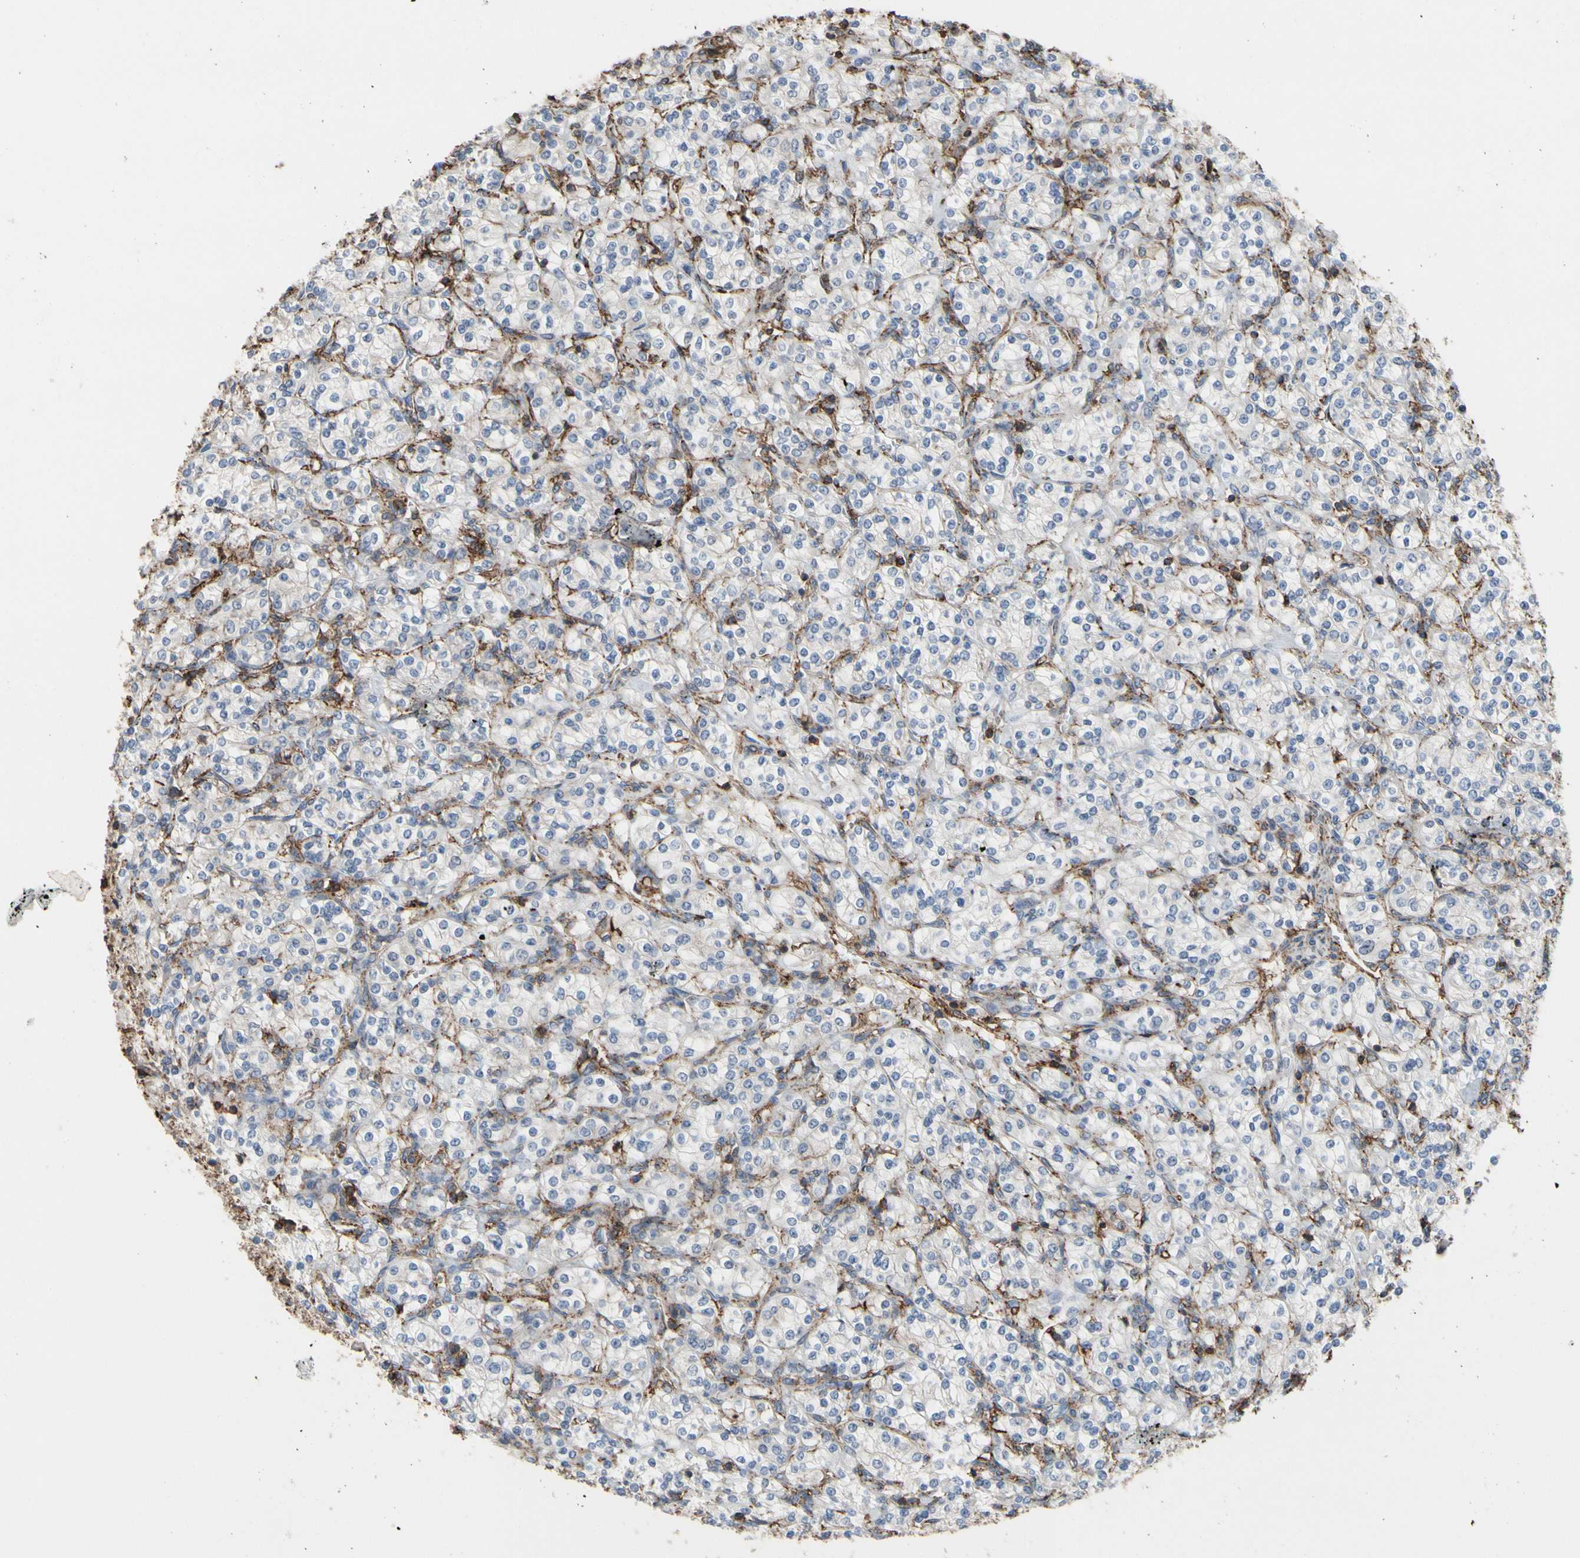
{"staining": {"intensity": "negative", "quantity": "none", "location": "none"}, "tissue": "renal cancer", "cell_type": "Tumor cells", "image_type": "cancer", "snomed": [{"axis": "morphology", "description": "Adenocarcinoma, NOS"}, {"axis": "topography", "description": "Kidney"}], "caption": "This is an immunohistochemistry (IHC) histopathology image of renal cancer. There is no expression in tumor cells.", "gene": "ANXA6", "patient": {"sex": "male", "age": 77}}